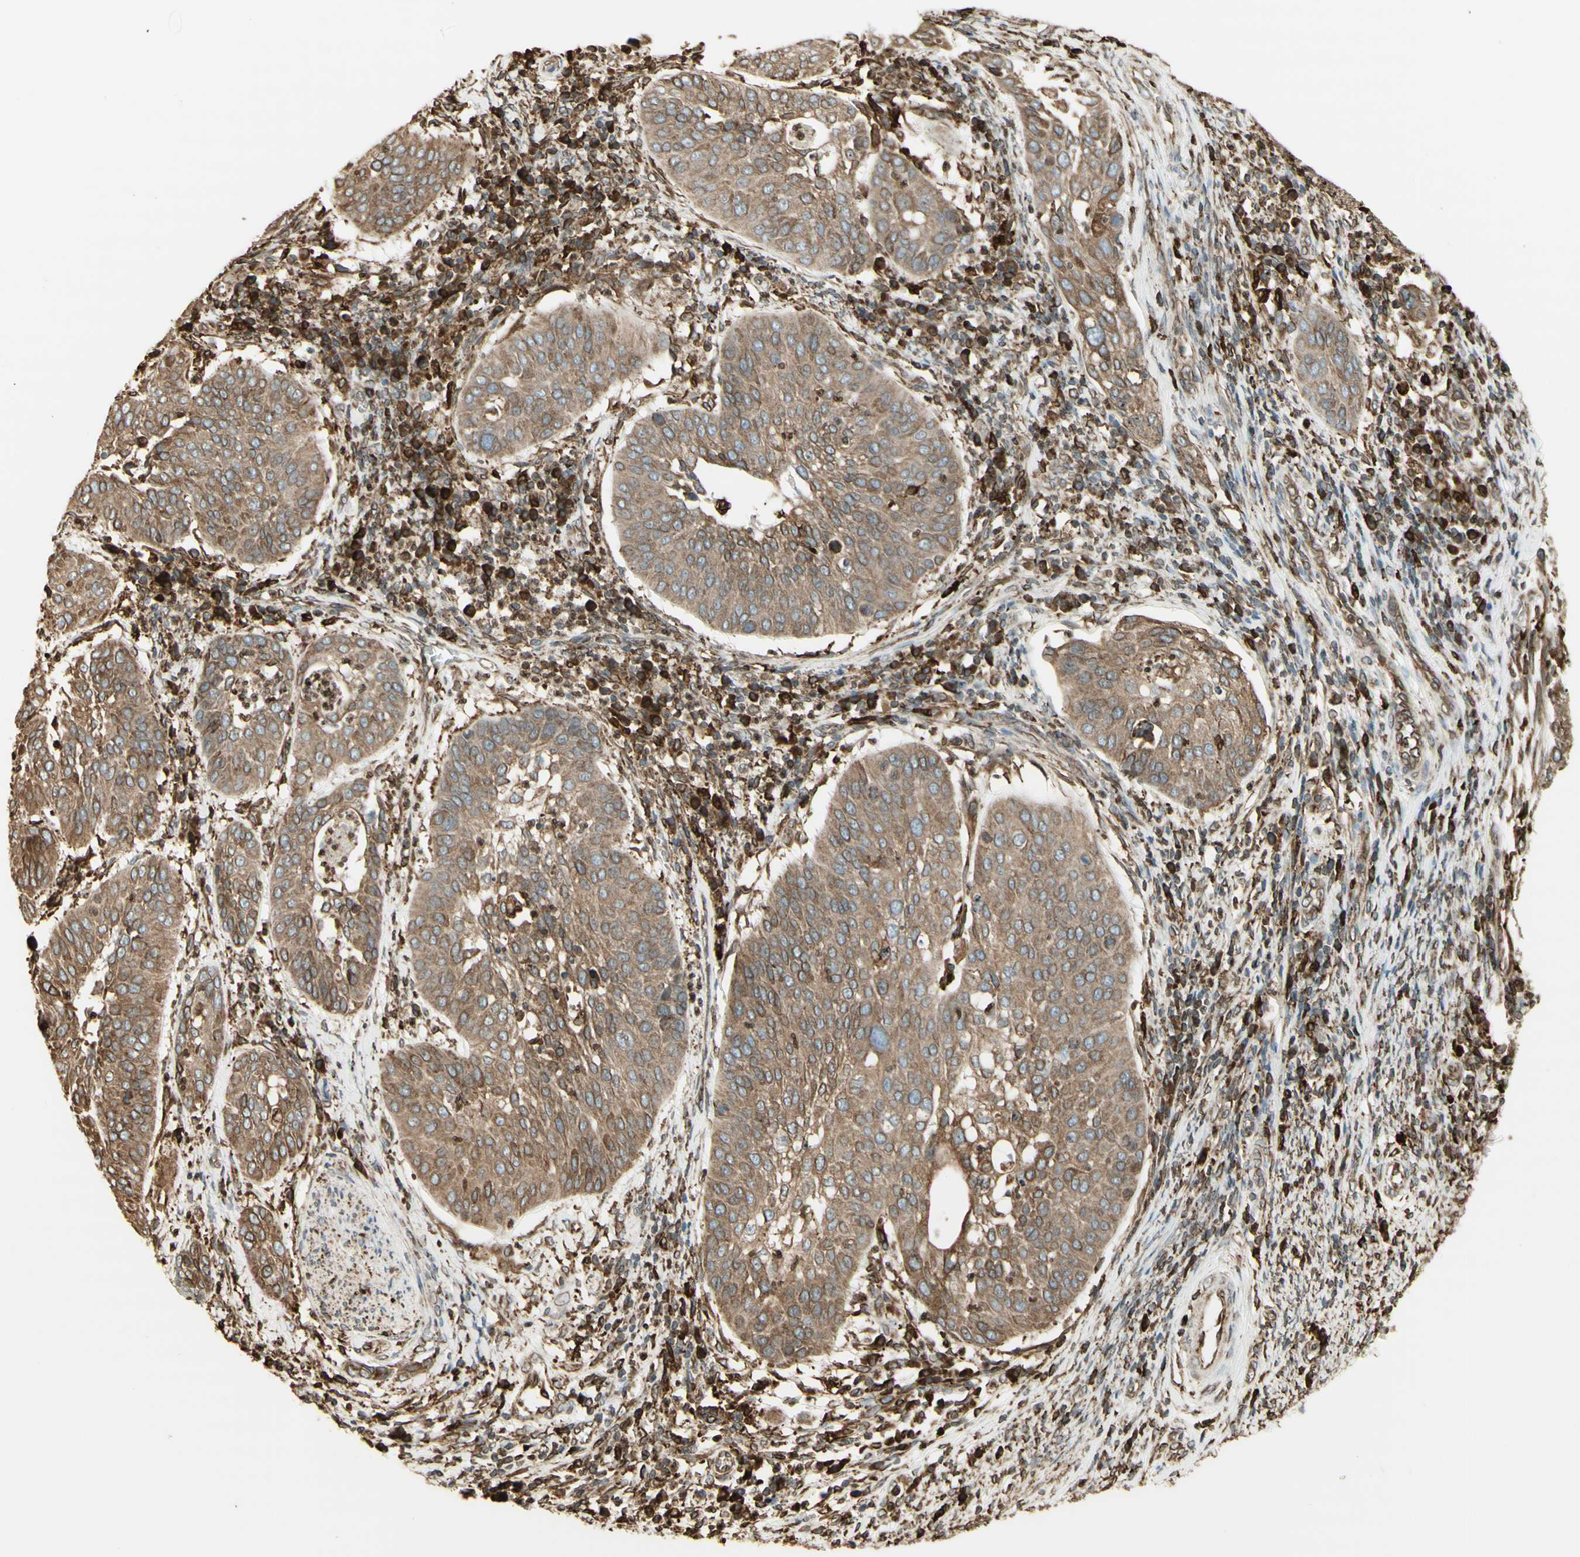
{"staining": {"intensity": "weak", "quantity": ">75%", "location": "cytoplasmic/membranous"}, "tissue": "cervical cancer", "cell_type": "Tumor cells", "image_type": "cancer", "snomed": [{"axis": "morphology", "description": "Normal tissue, NOS"}, {"axis": "morphology", "description": "Squamous cell carcinoma, NOS"}, {"axis": "topography", "description": "Cervix"}], "caption": "Cervical cancer (squamous cell carcinoma) stained for a protein (brown) displays weak cytoplasmic/membranous positive staining in approximately >75% of tumor cells.", "gene": "CANX", "patient": {"sex": "female", "age": 39}}